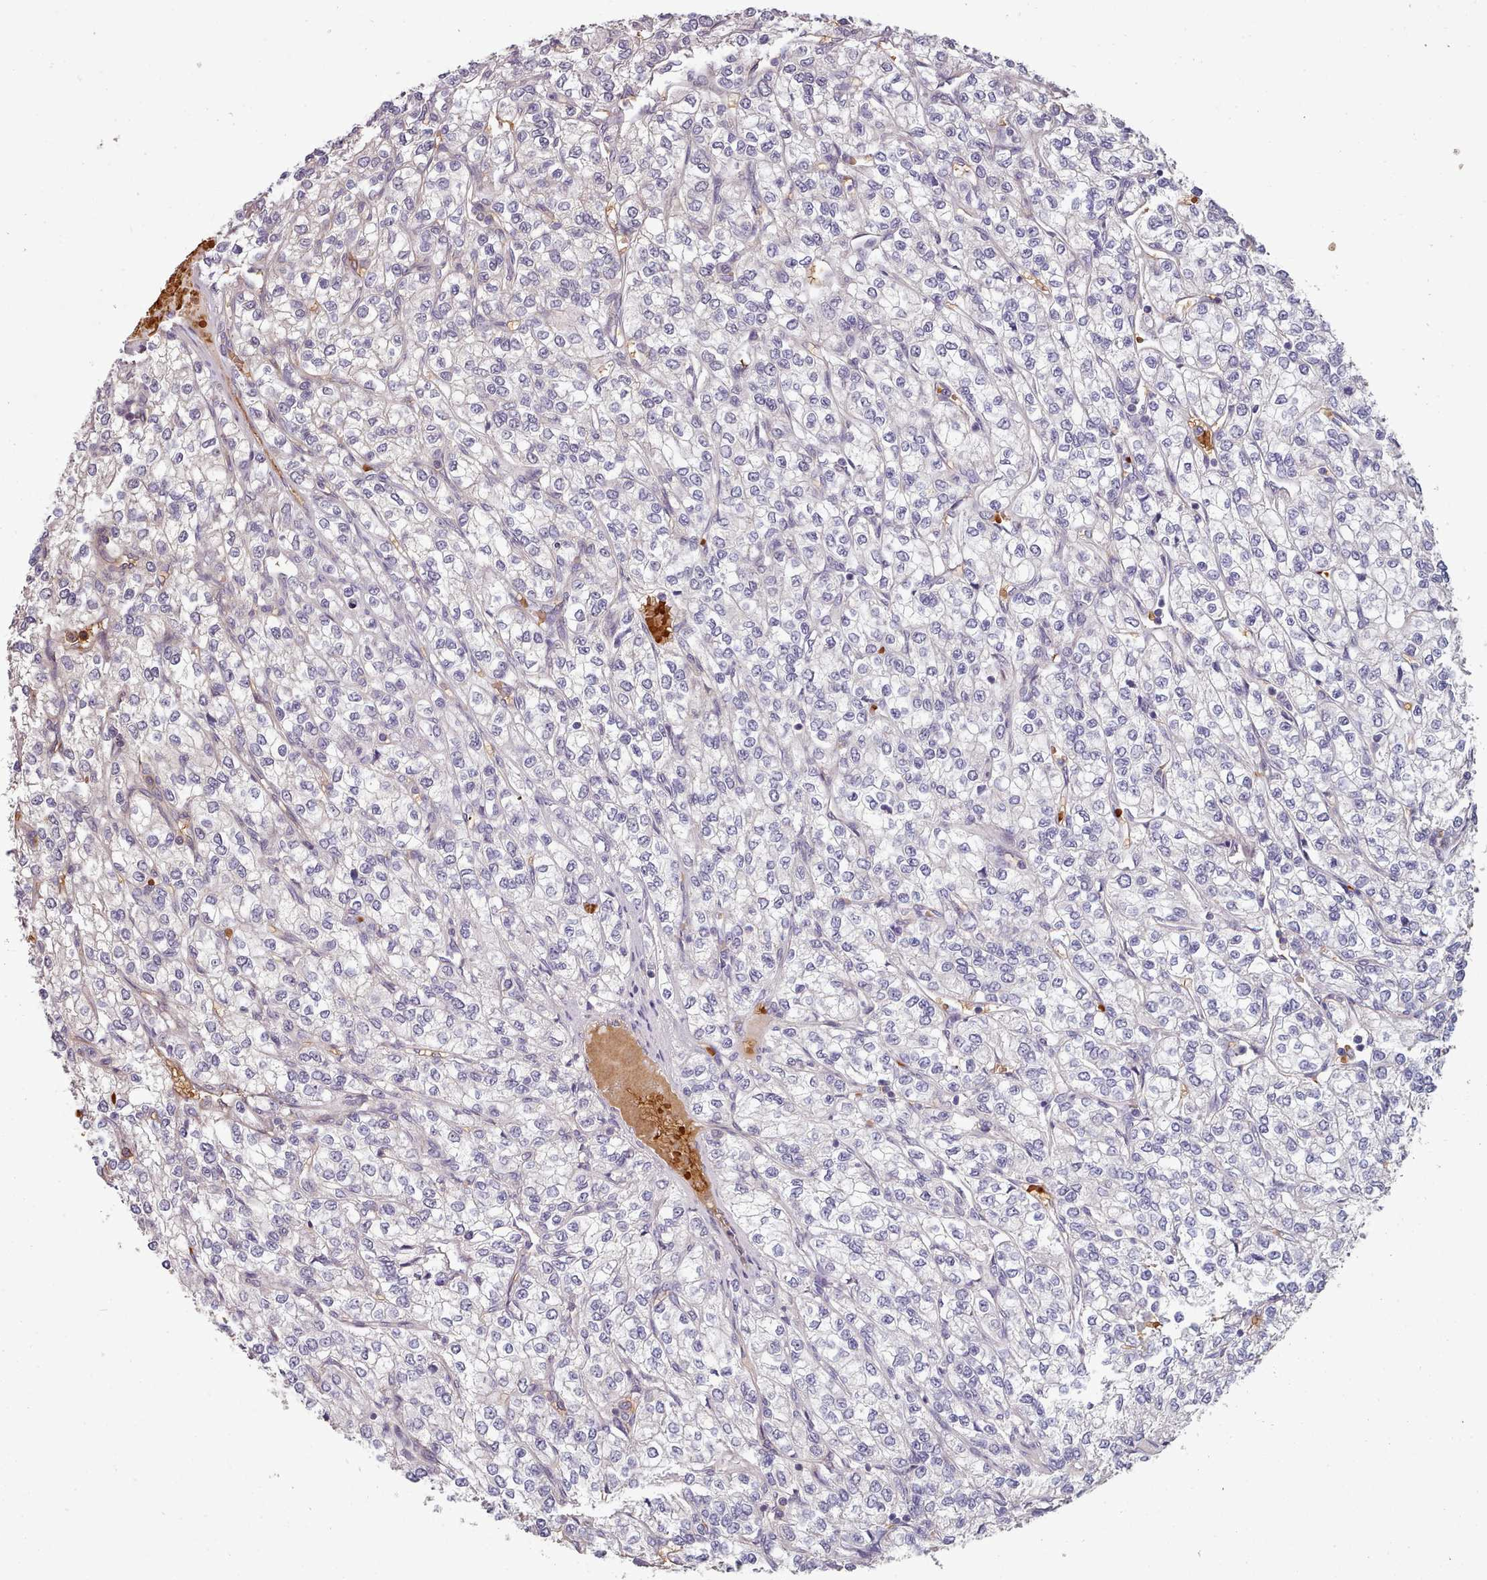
{"staining": {"intensity": "negative", "quantity": "none", "location": "none"}, "tissue": "renal cancer", "cell_type": "Tumor cells", "image_type": "cancer", "snomed": [{"axis": "morphology", "description": "Adenocarcinoma, NOS"}, {"axis": "topography", "description": "Kidney"}], "caption": "High power microscopy micrograph of an immunohistochemistry (IHC) histopathology image of adenocarcinoma (renal), revealing no significant positivity in tumor cells.", "gene": "CLNS1A", "patient": {"sex": "male", "age": 80}}